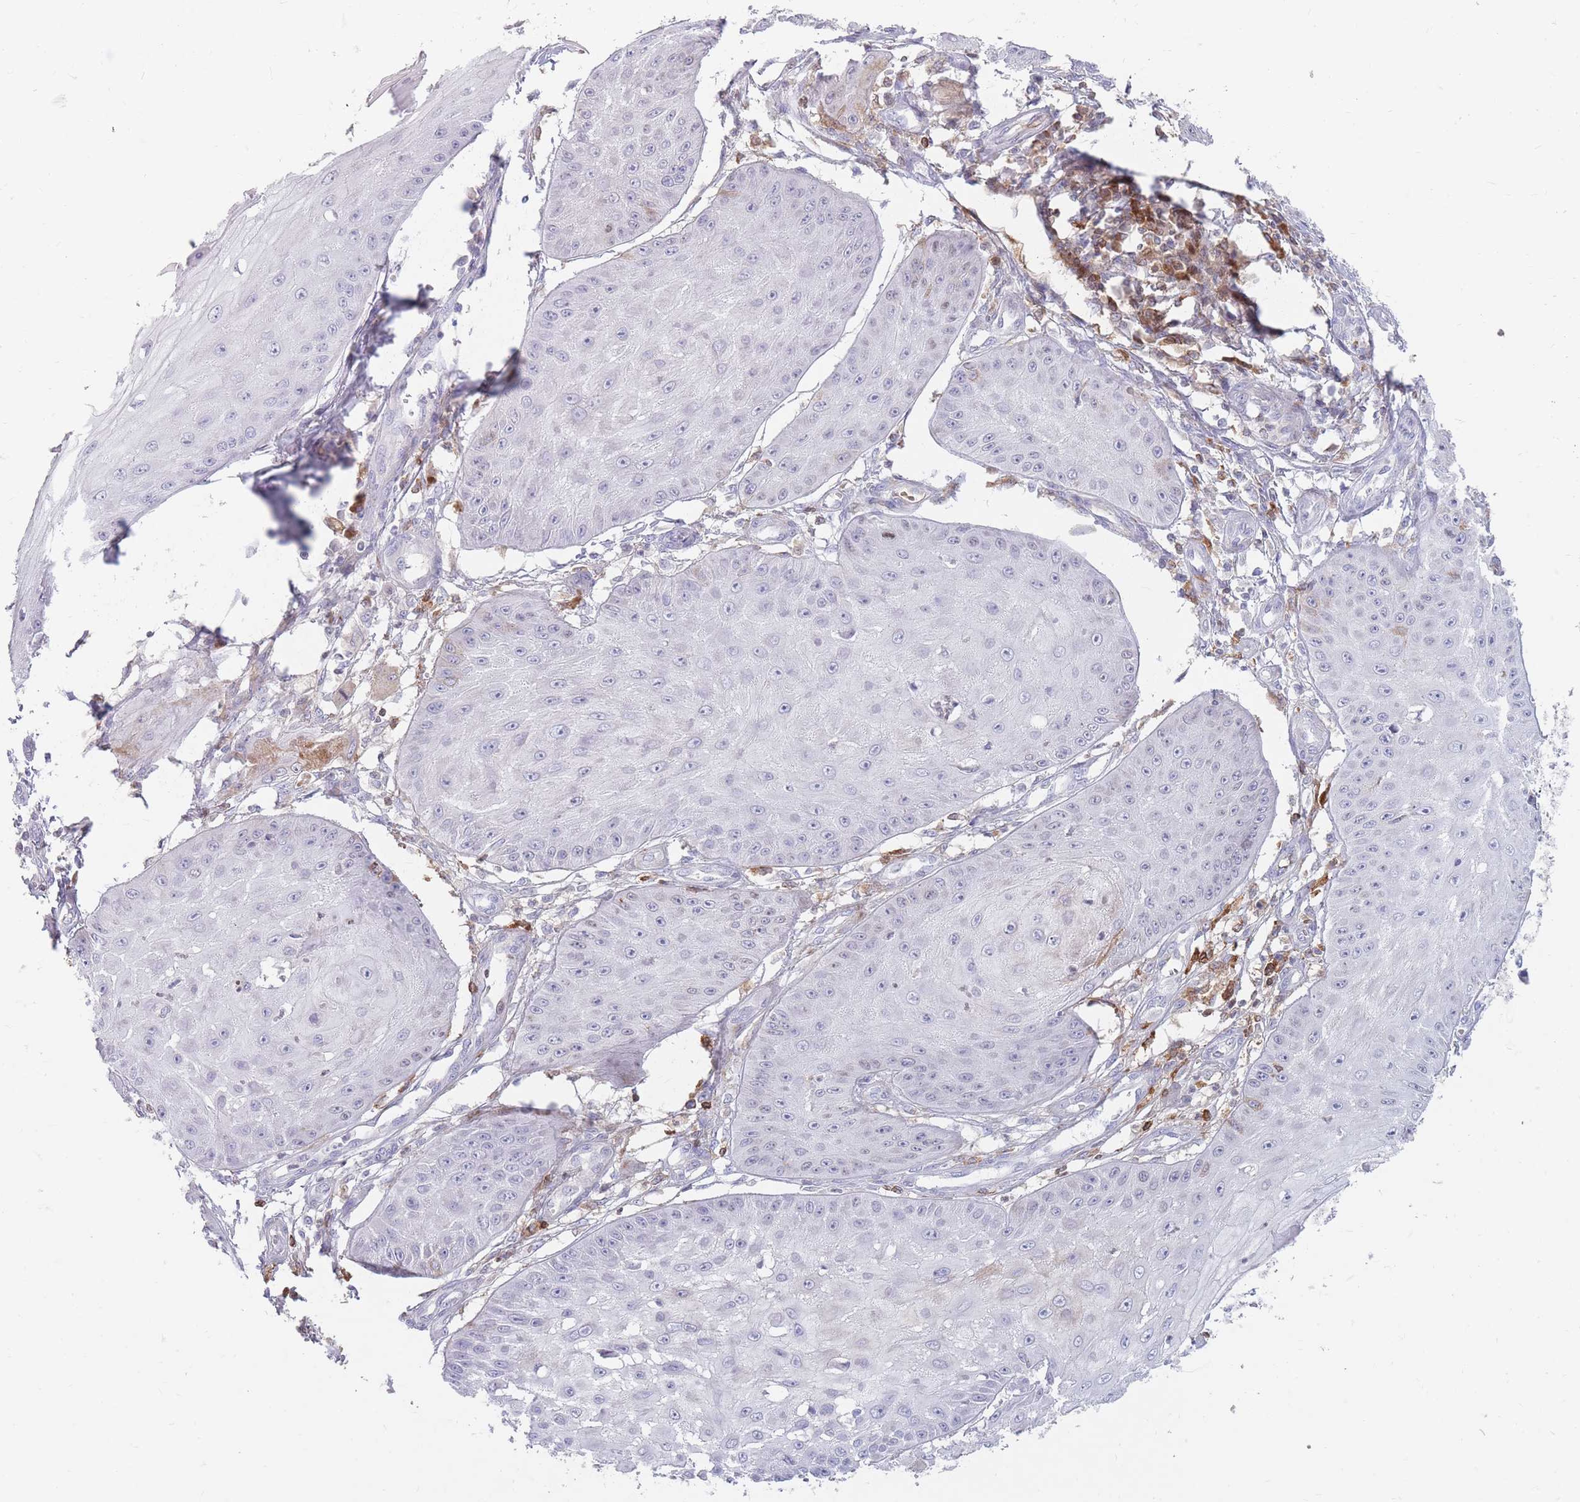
{"staining": {"intensity": "negative", "quantity": "none", "location": "none"}, "tissue": "skin cancer", "cell_type": "Tumor cells", "image_type": "cancer", "snomed": [{"axis": "morphology", "description": "Squamous cell carcinoma, NOS"}, {"axis": "topography", "description": "Skin"}], "caption": "Tumor cells show no significant protein expression in skin cancer. (IHC, brightfield microscopy, high magnification).", "gene": "PRG4", "patient": {"sex": "male", "age": 70}}